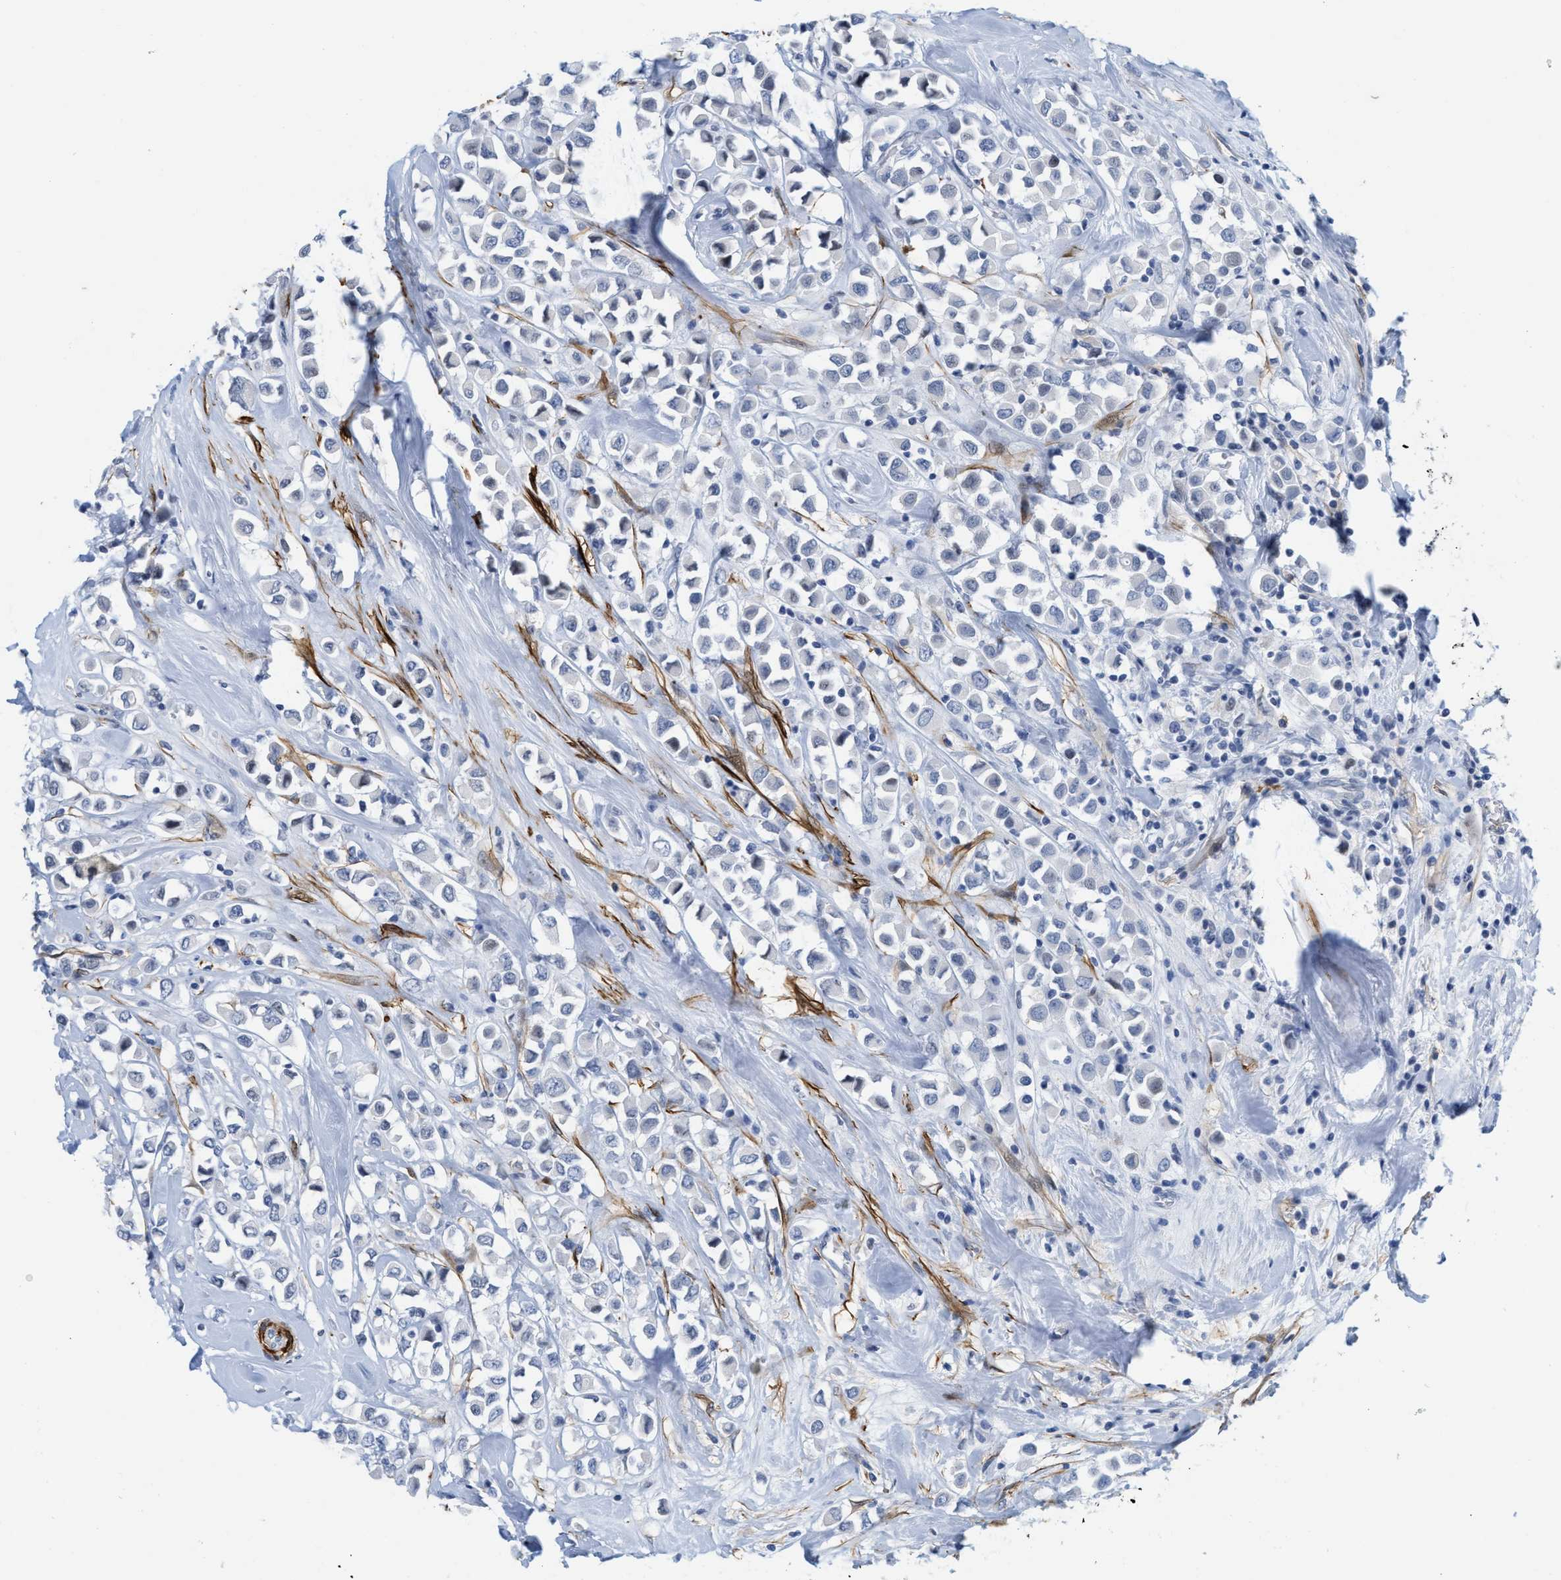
{"staining": {"intensity": "negative", "quantity": "none", "location": "none"}, "tissue": "breast cancer", "cell_type": "Tumor cells", "image_type": "cancer", "snomed": [{"axis": "morphology", "description": "Duct carcinoma"}, {"axis": "topography", "description": "Breast"}], "caption": "Immunohistochemistry of human breast infiltrating ductal carcinoma demonstrates no positivity in tumor cells. (Brightfield microscopy of DAB (3,3'-diaminobenzidine) immunohistochemistry at high magnification).", "gene": "TAGLN", "patient": {"sex": "female", "age": 61}}